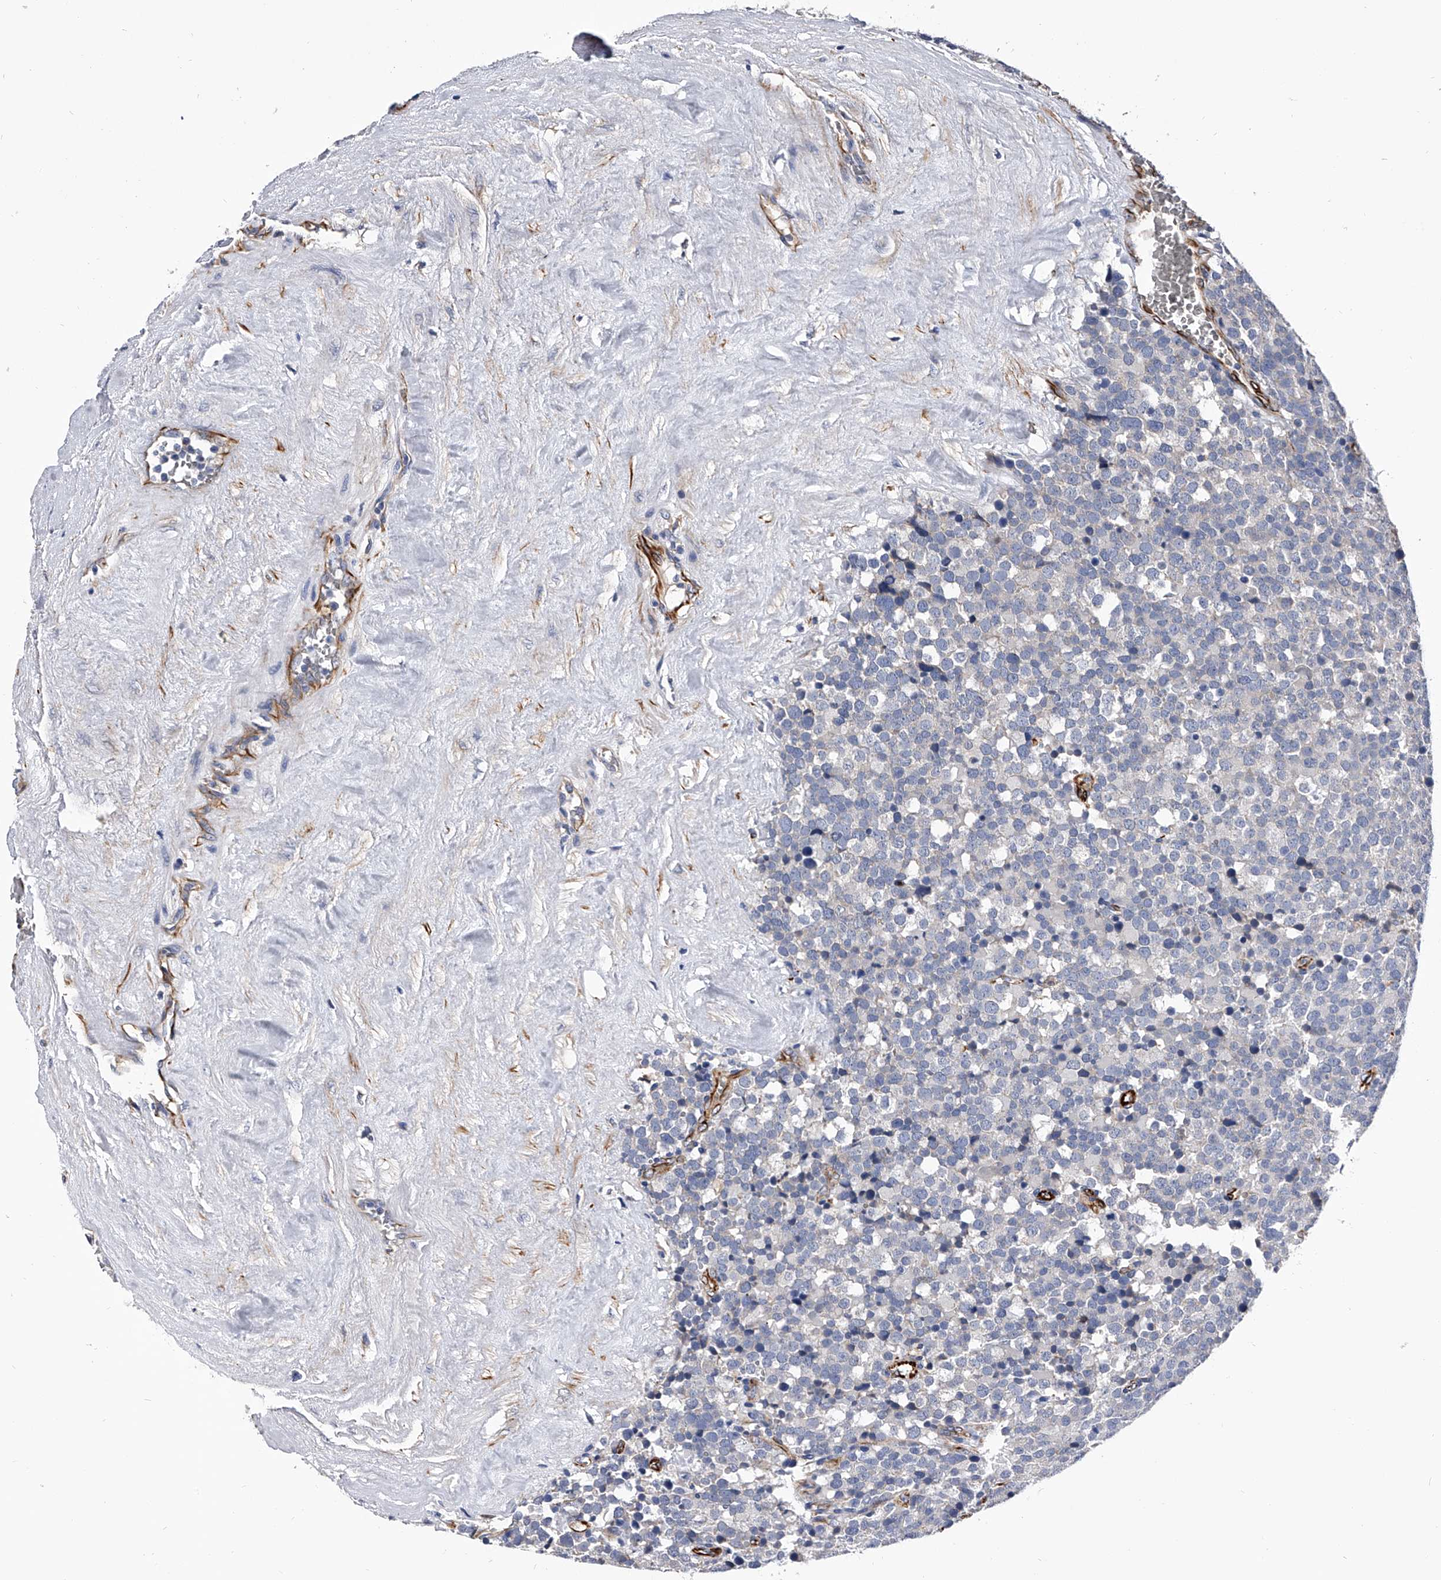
{"staining": {"intensity": "negative", "quantity": "none", "location": "none"}, "tissue": "testis cancer", "cell_type": "Tumor cells", "image_type": "cancer", "snomed": [{"axis": "morphology", "description": "Seminoma, NOS"}, {"axis": "topography", "description": "Testis"}], "caption": "Tumor cells are negative for brown protein staining in testis cancer. (Brightfield microscopy of DAB immunohistochemistry at high magnification).", "gene": "EFCAB7", "patient": {"sex": "male", "age": 71}}